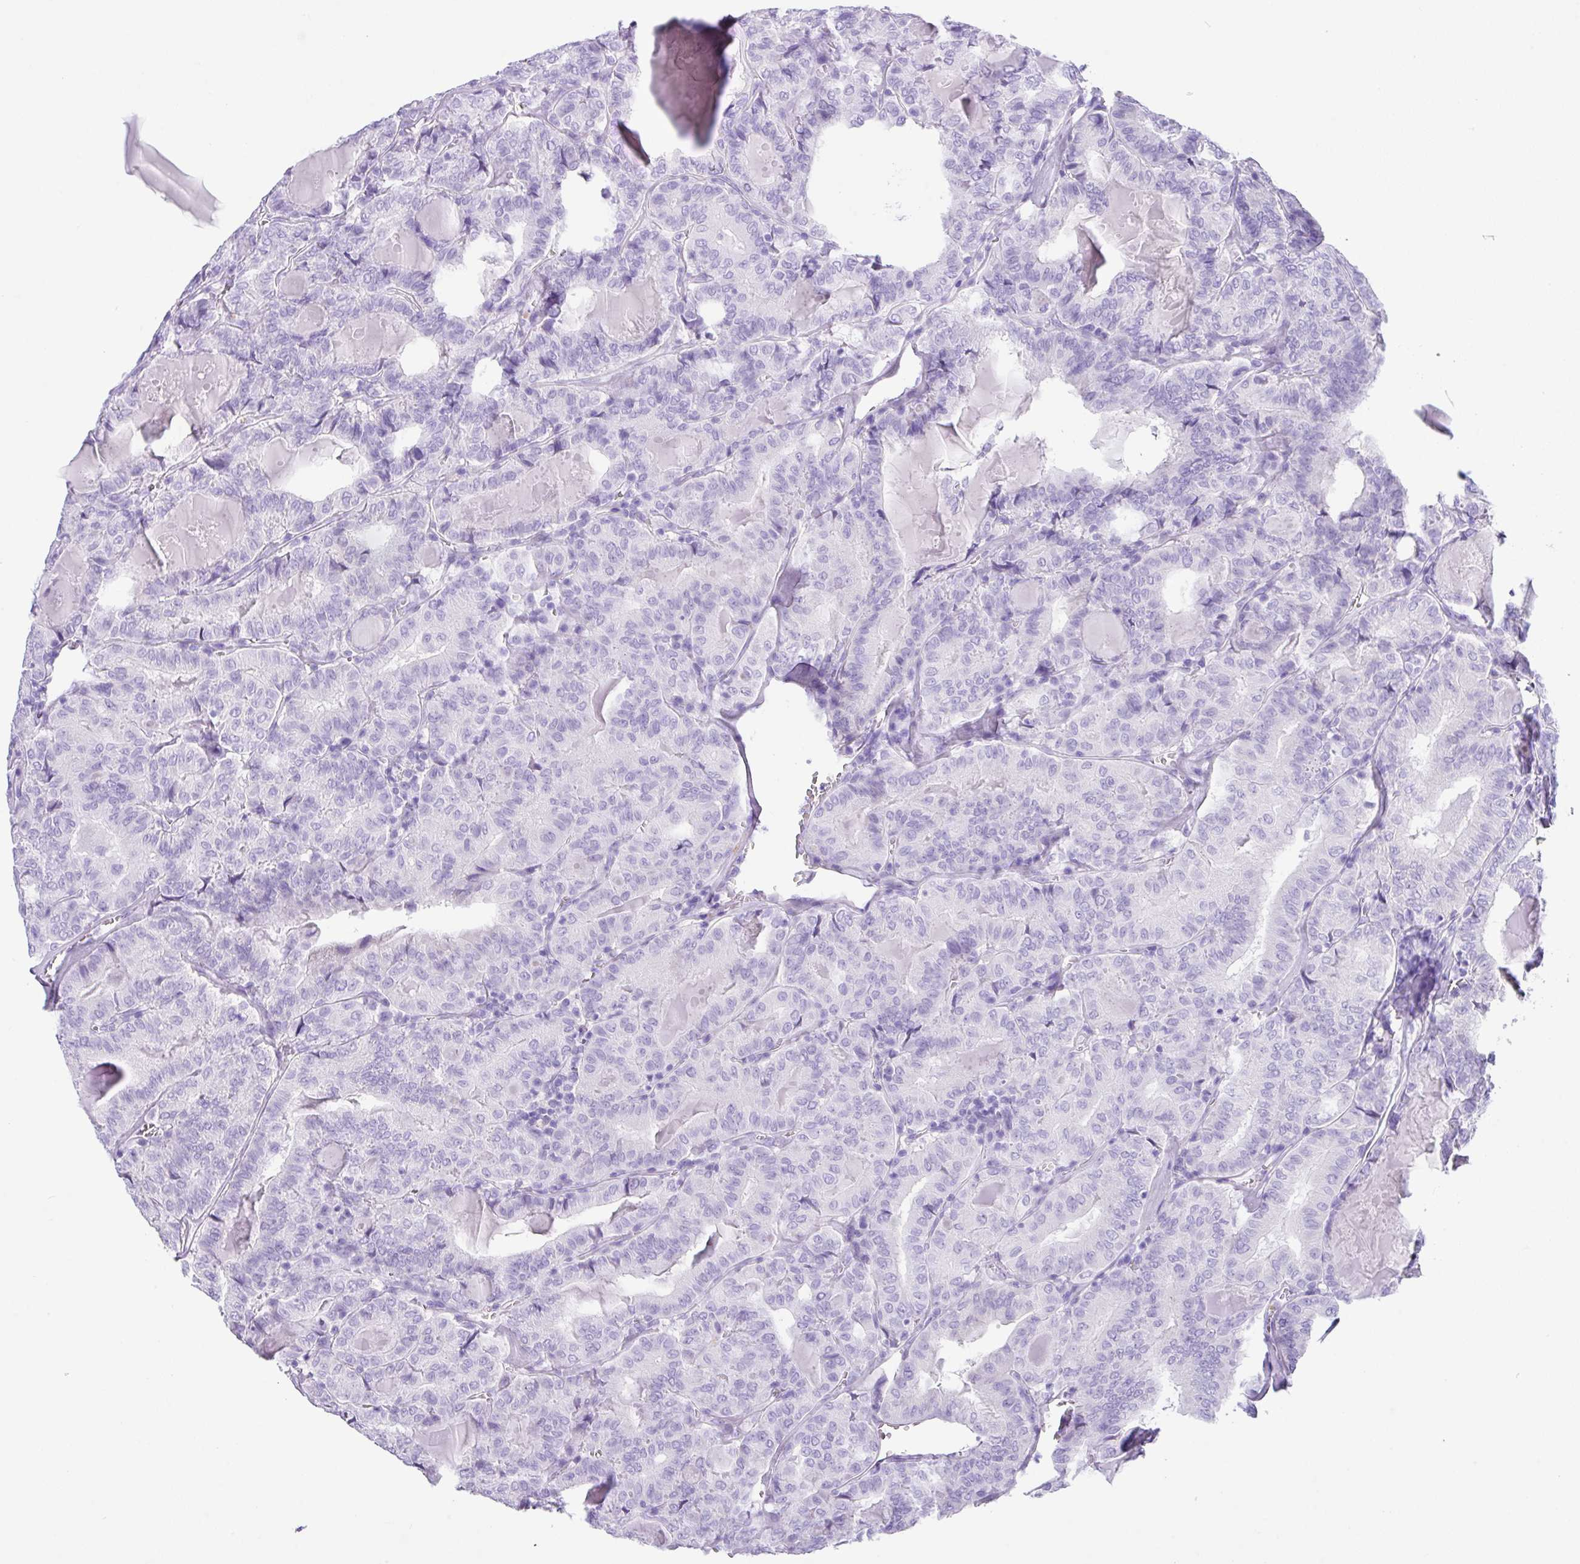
{"staining": {"intensity": "negative", "quantity": "none", "location": "none"}, "tissue": "thyroid cancer", "cell_type": "Tumor cells", "image_type": "cancer", "snomed": [{"axis": "morphology", "description": "Papillary adenocarcinoma, NOS"}, {"axis": "topography", "description": "Thyroid gland"}], "caption": "This is an immunohistochemistry (IHC) histopathology image of papillary adenocarcinoma (thyroid). There is no expression in tumor cells.", "gene": "ZG16", "patient": {"sex": "female", "age": 72}}